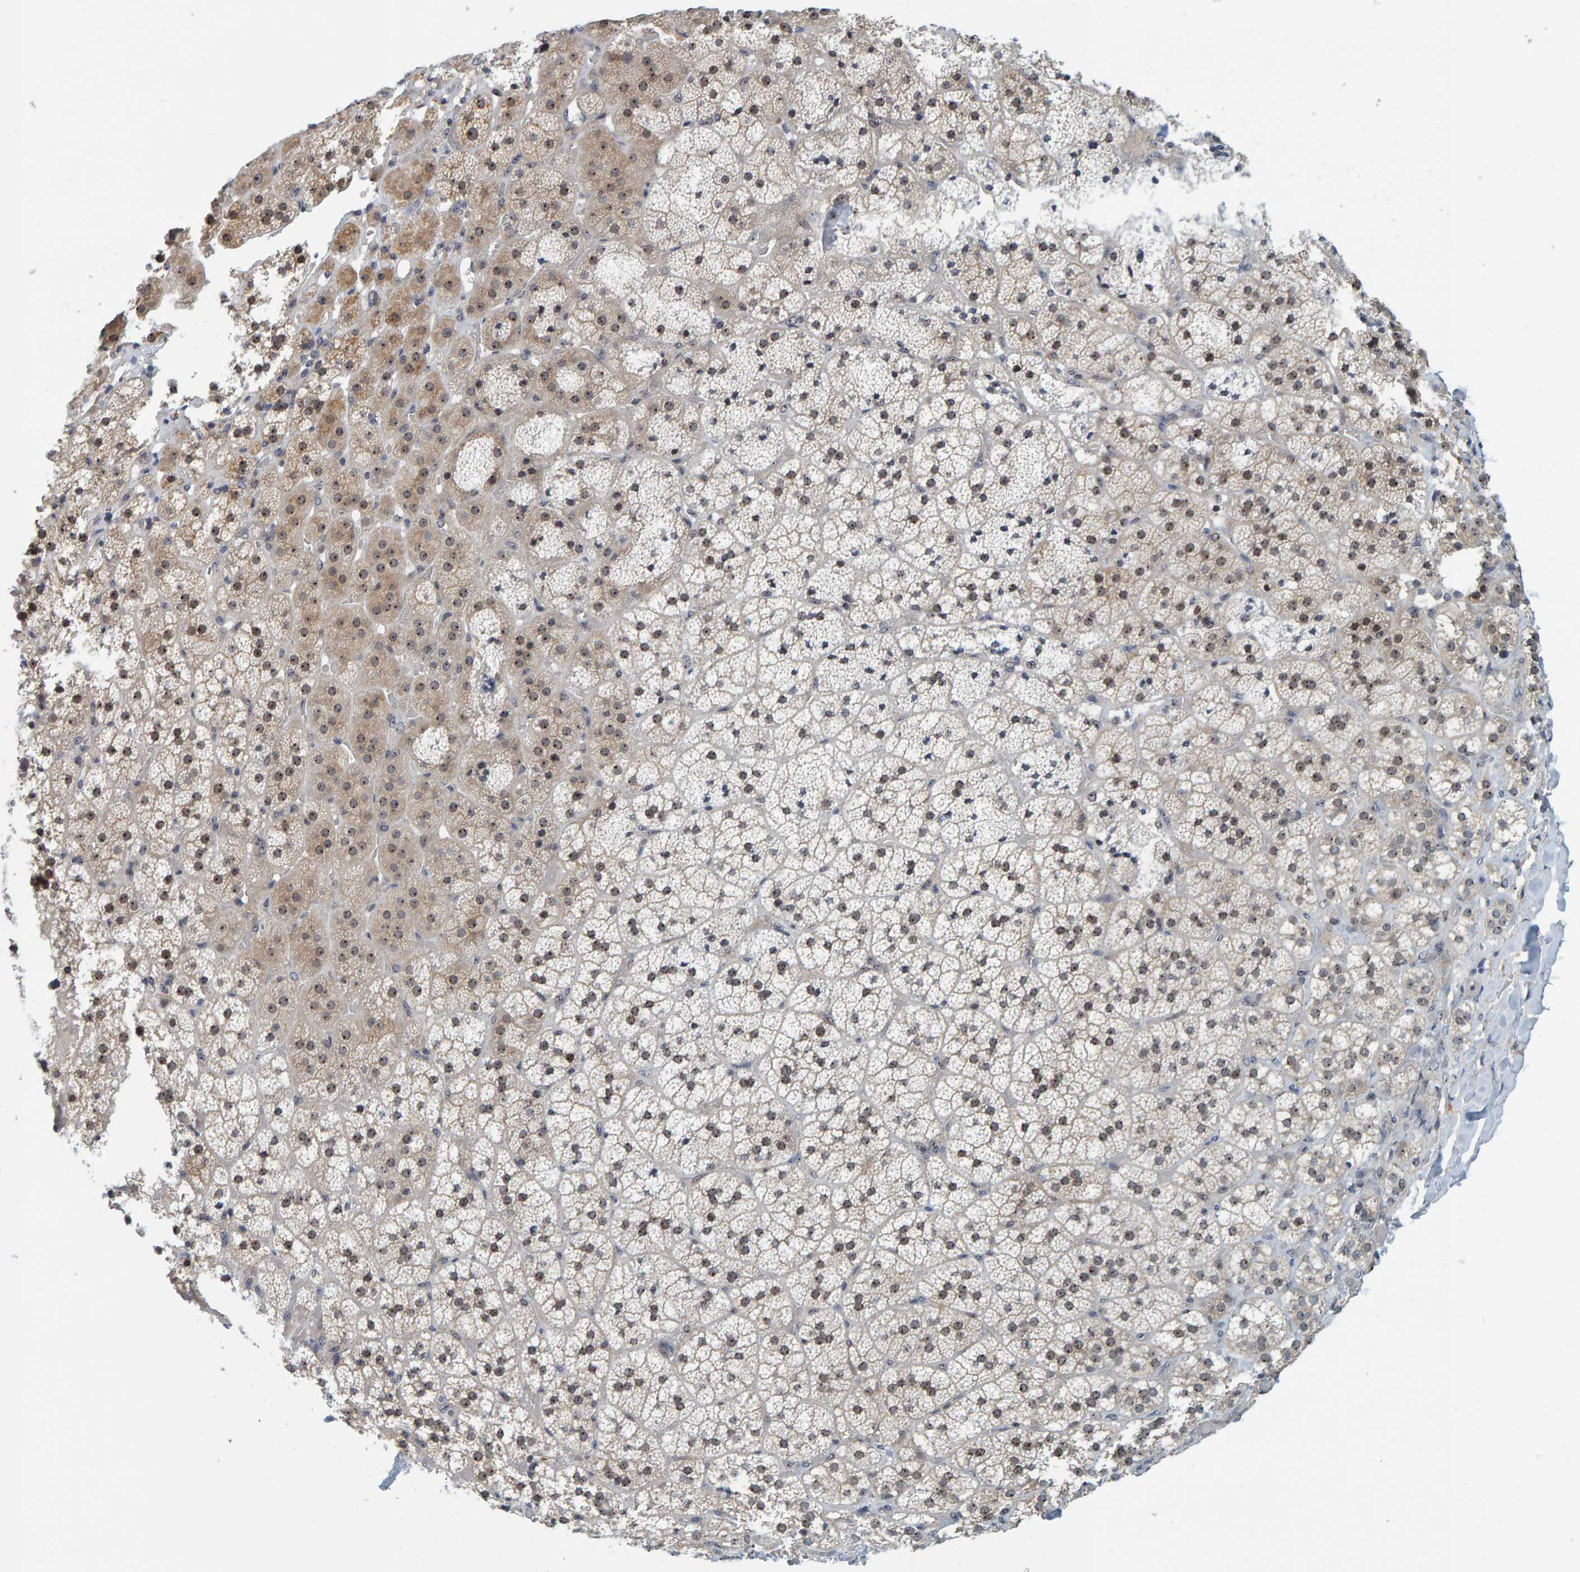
{"staining": {"intensity": "moderate", "quantity": ">75%", "location": "nuclear"}, "tissue": "adrenal gland", "cell_type": "Glandular cells", "image_type": "normal", "snomed": [{"axis": "morphology", "description": "Normal tissue, NOS"}, {"axis": "topography", "description": "Adrenal gland"}], "caption": "Approximately >75% of glandular cells in benign human adrenal gland reveal moderate nuclear protein staining as visualized by brown immunohistochemical staining.", "gene": "POLR1E", "patient": {"sex": "female", "age": 44}}